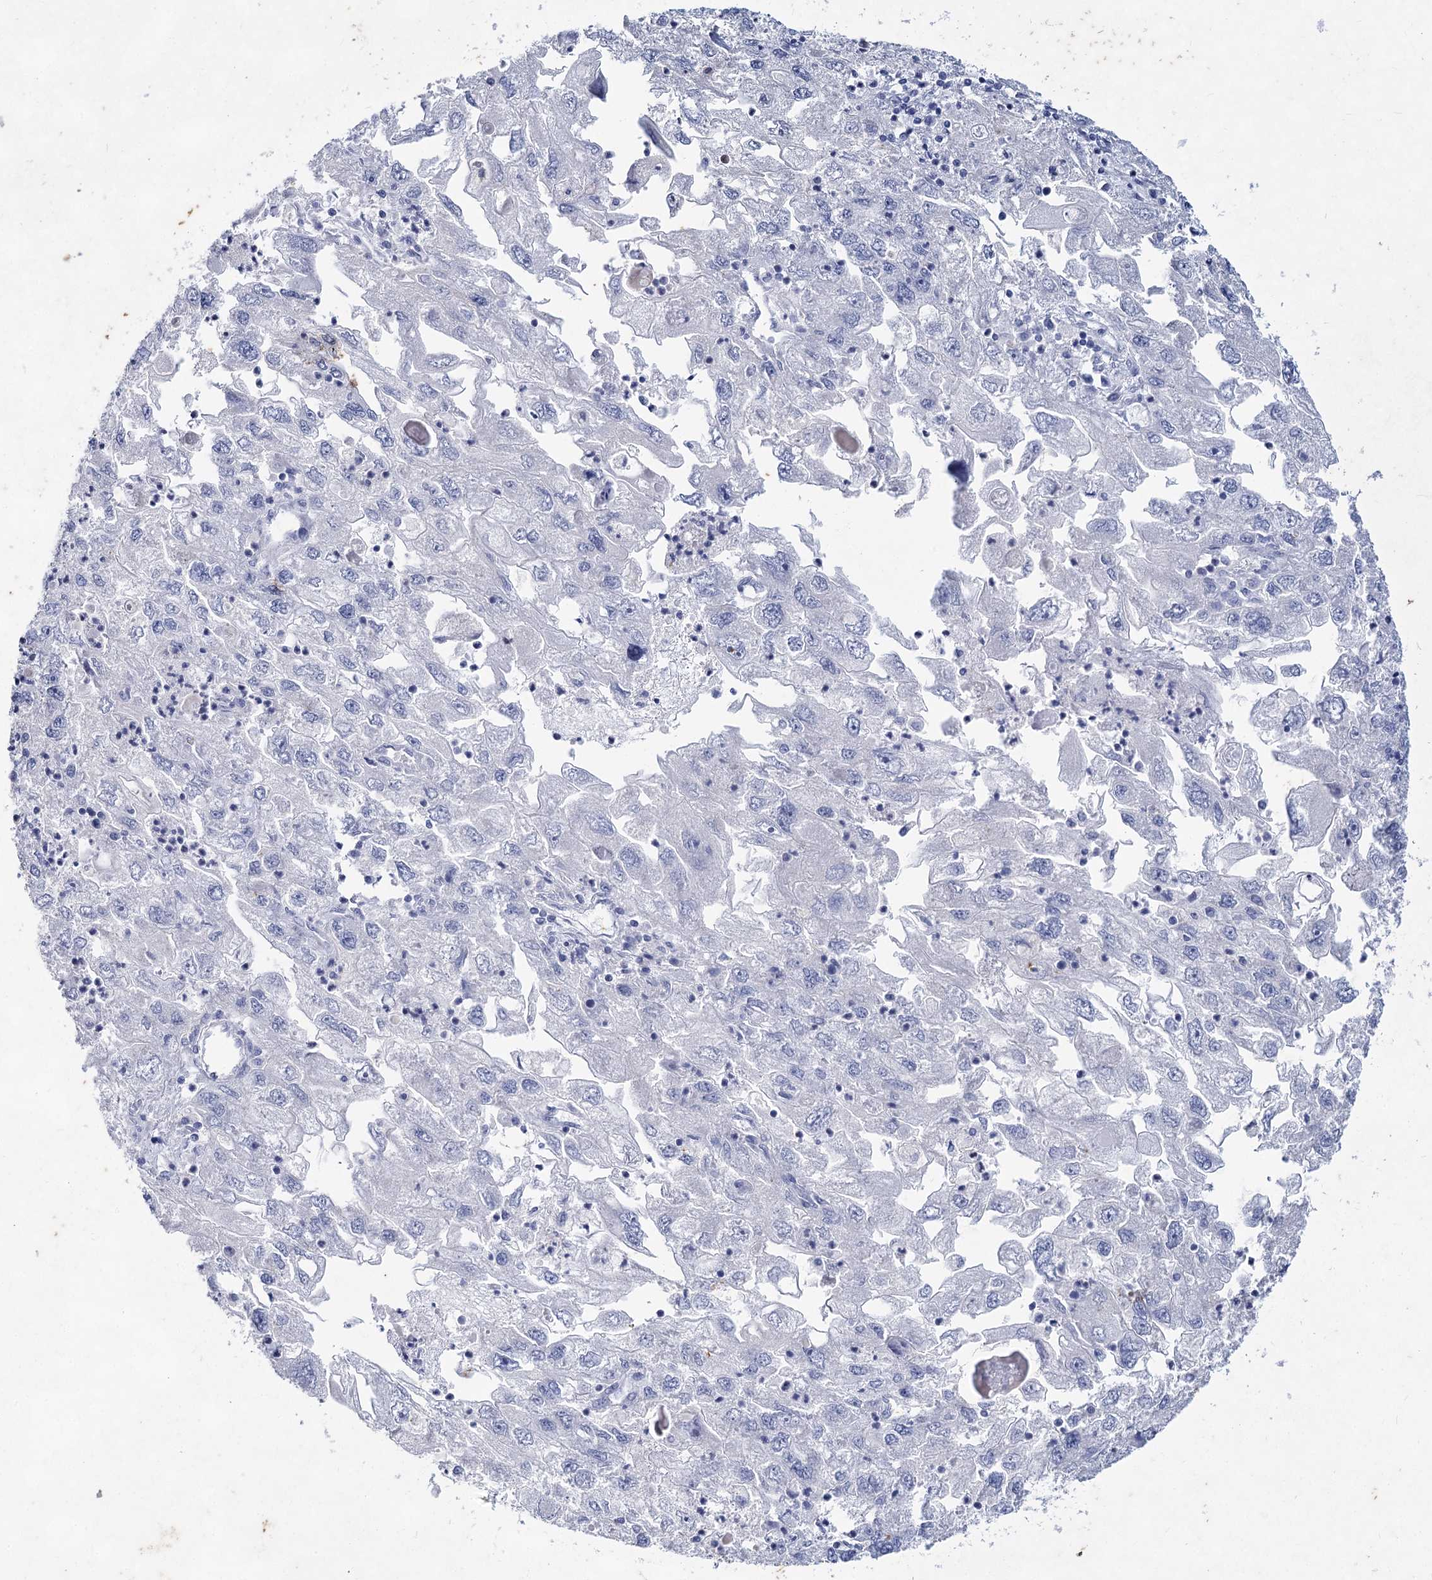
{"staining": {"intensity": "negative", "quantity": "none", "location": "none"}, "tissue": "endometrial cancer", "cell_type": "Tumor cells", "image_type": "cancer", "snomed": [{"axis": "morphology", "description": "Adenocarcinoma, NOS"}, {"axis": "topography", "description": "Endometrium"}], "caption": "DAB immunohistochemical staining of human endometrial cancer demonstrates no significant positivity in tumor cells.", "gene": "CCDC73", "patient": {"sex": "female", "age": 49}}